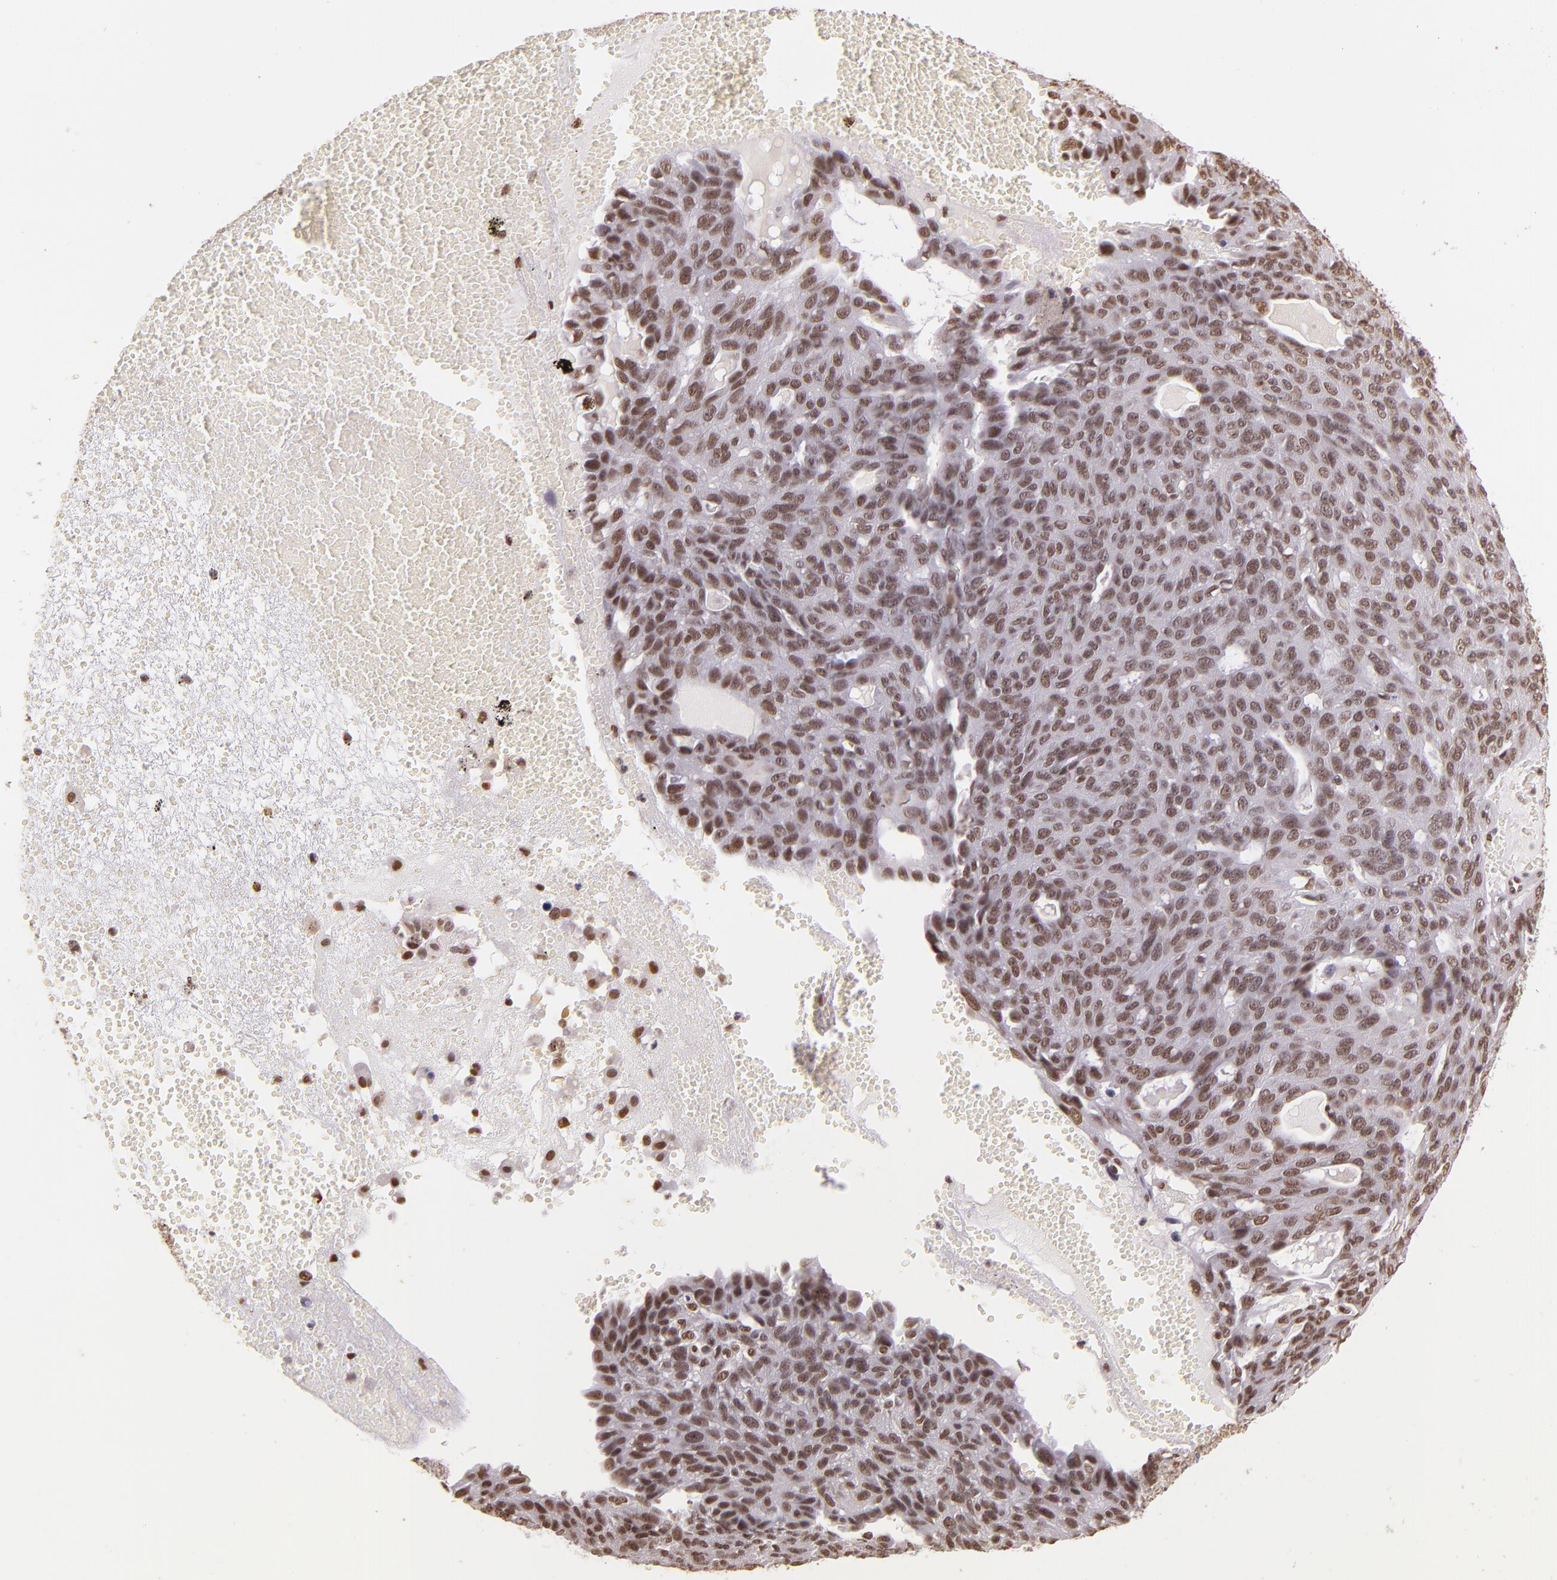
{"staining": {"intensity": "moderate", "quantity": ">75%", "location": "nuclear"}, "tissue": "ovarian cancer", "cell_type": "Tumor cells", "image_type": "cancer", "snomed": [{"axis": "morphology", "description": "Carcinoma, endometroid"}, {"axis": "topography", "description": "Ovary"}], "caption": "Human ovarian endometroid carcinoma stained for a protein (brown) exhibits moderate nuclear positive staining in about >75% of tumor cells.", "gene": "USF1", "patient": {"sex": "female", "age": 60}}